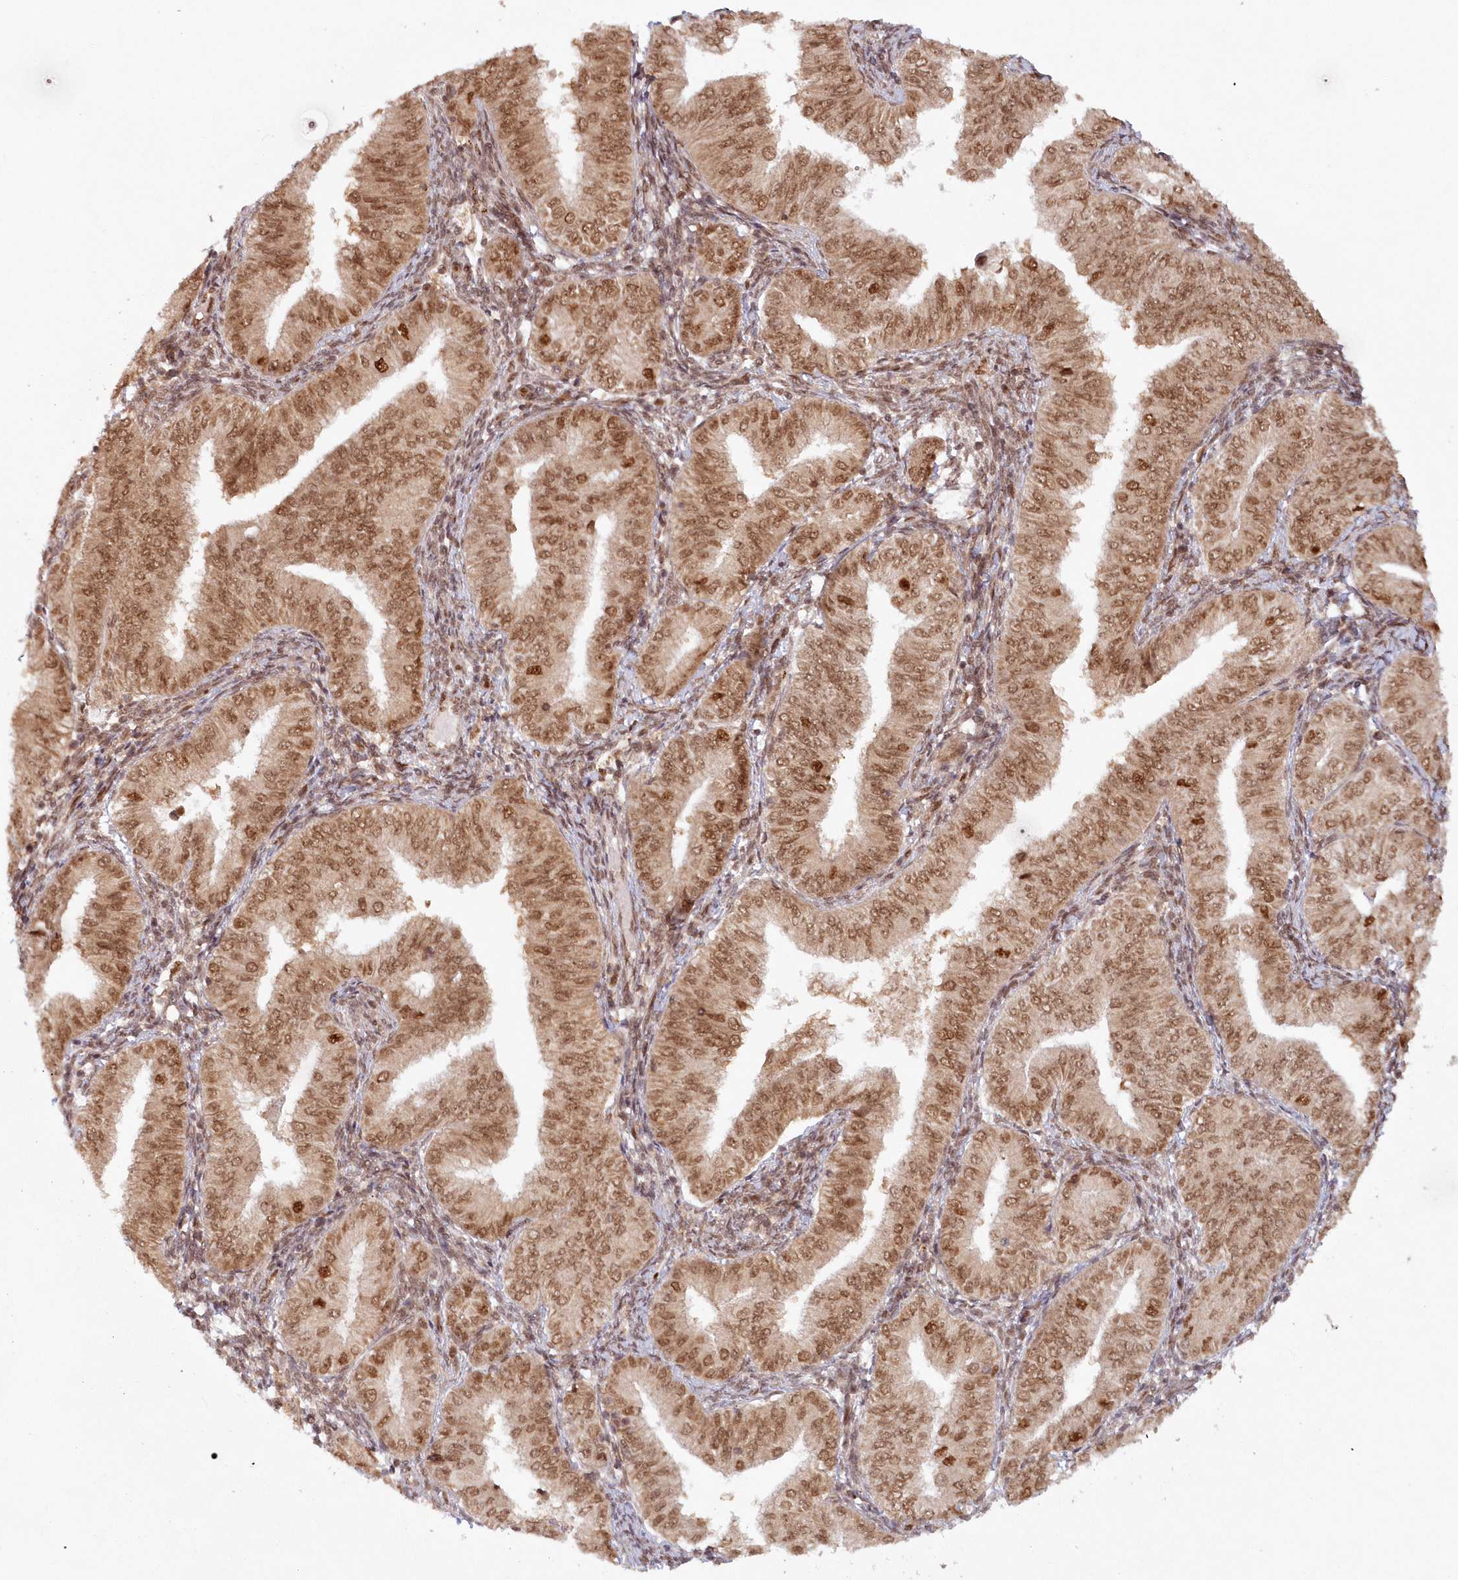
{"staining": {"intensity": "moderate", "quantity": ">75%", "location": "cytoplasmic/membranous,nuclear"}, "tissue": "endometrial cancer", "cell_type": "Tumor cells", "image_type": "cancer", "snomed": [{"axis": "morphology", "description": "Normal tissue, NOS"}, {"axis": "morphology", "description": "Adenocarcinoma, NOS"}, {"axis": "topography", "description": "Endometrium"}], "caption": "Immunohistochemical staining of endometrial cancer (adenocarcinoma) reveals moderate cytoplasmic/membranous and nuclear protein positivity in approximately >75% of tumor cells.", "gene": "TOGARAM2", "patient": {"sex": "female", "age": 53}}